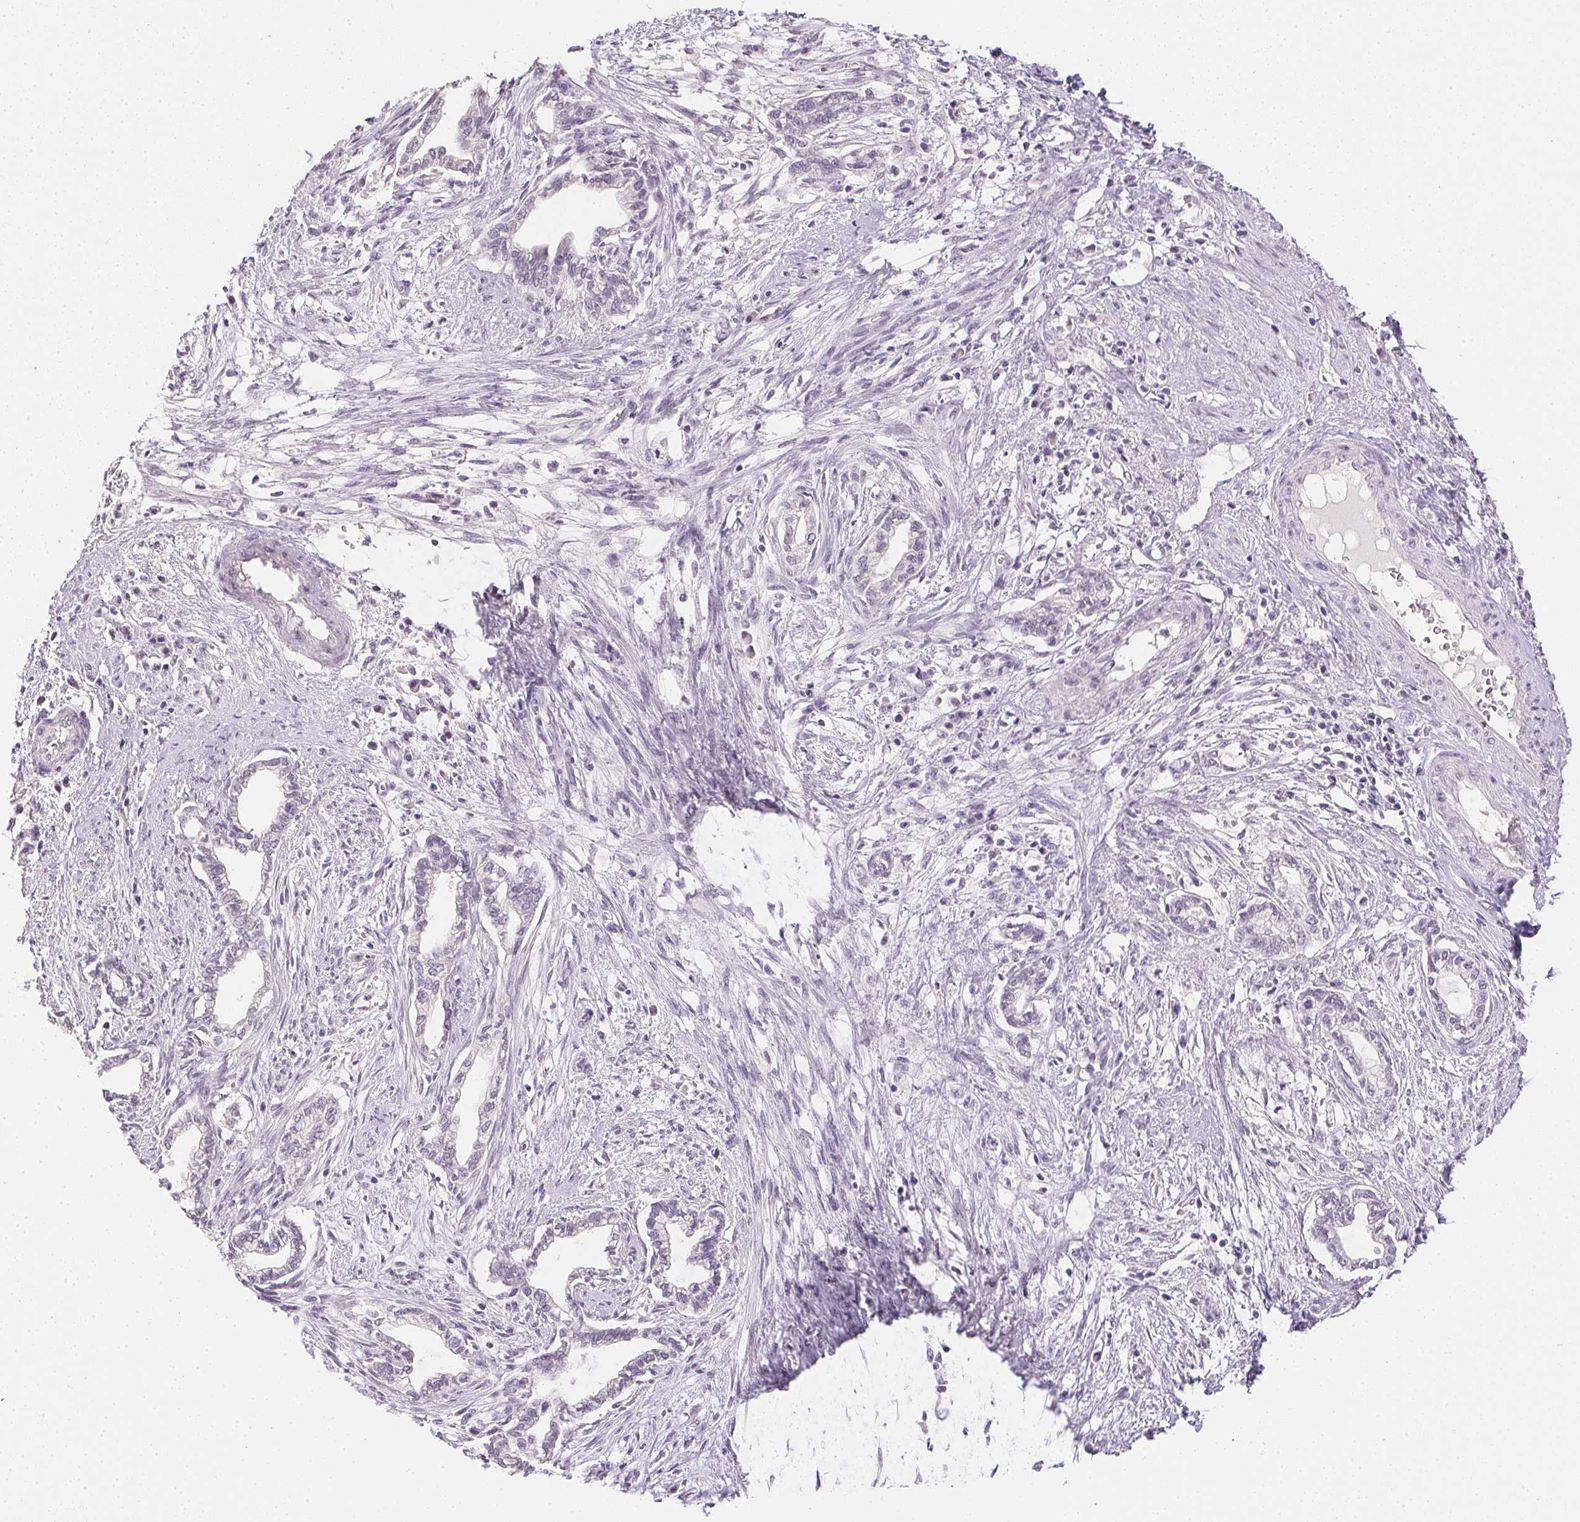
{"staining": {"intensity": "negative", "quantity": "none", "location": "none"}, "tissue": "cervical cancer", "cell_type": "Tumor cells", "image_type": "cancer", "snomed": [{"axis": "morphology", "description": "Adenocarcinoma, NOS"}, {"axis": "topography", "description": "Cervix"}], "caption": "Image shows no protein expression in tumor cells of cervical cancer tissue.", "gene": "PPY", "patient": {"sex": "female", "age": 62}}